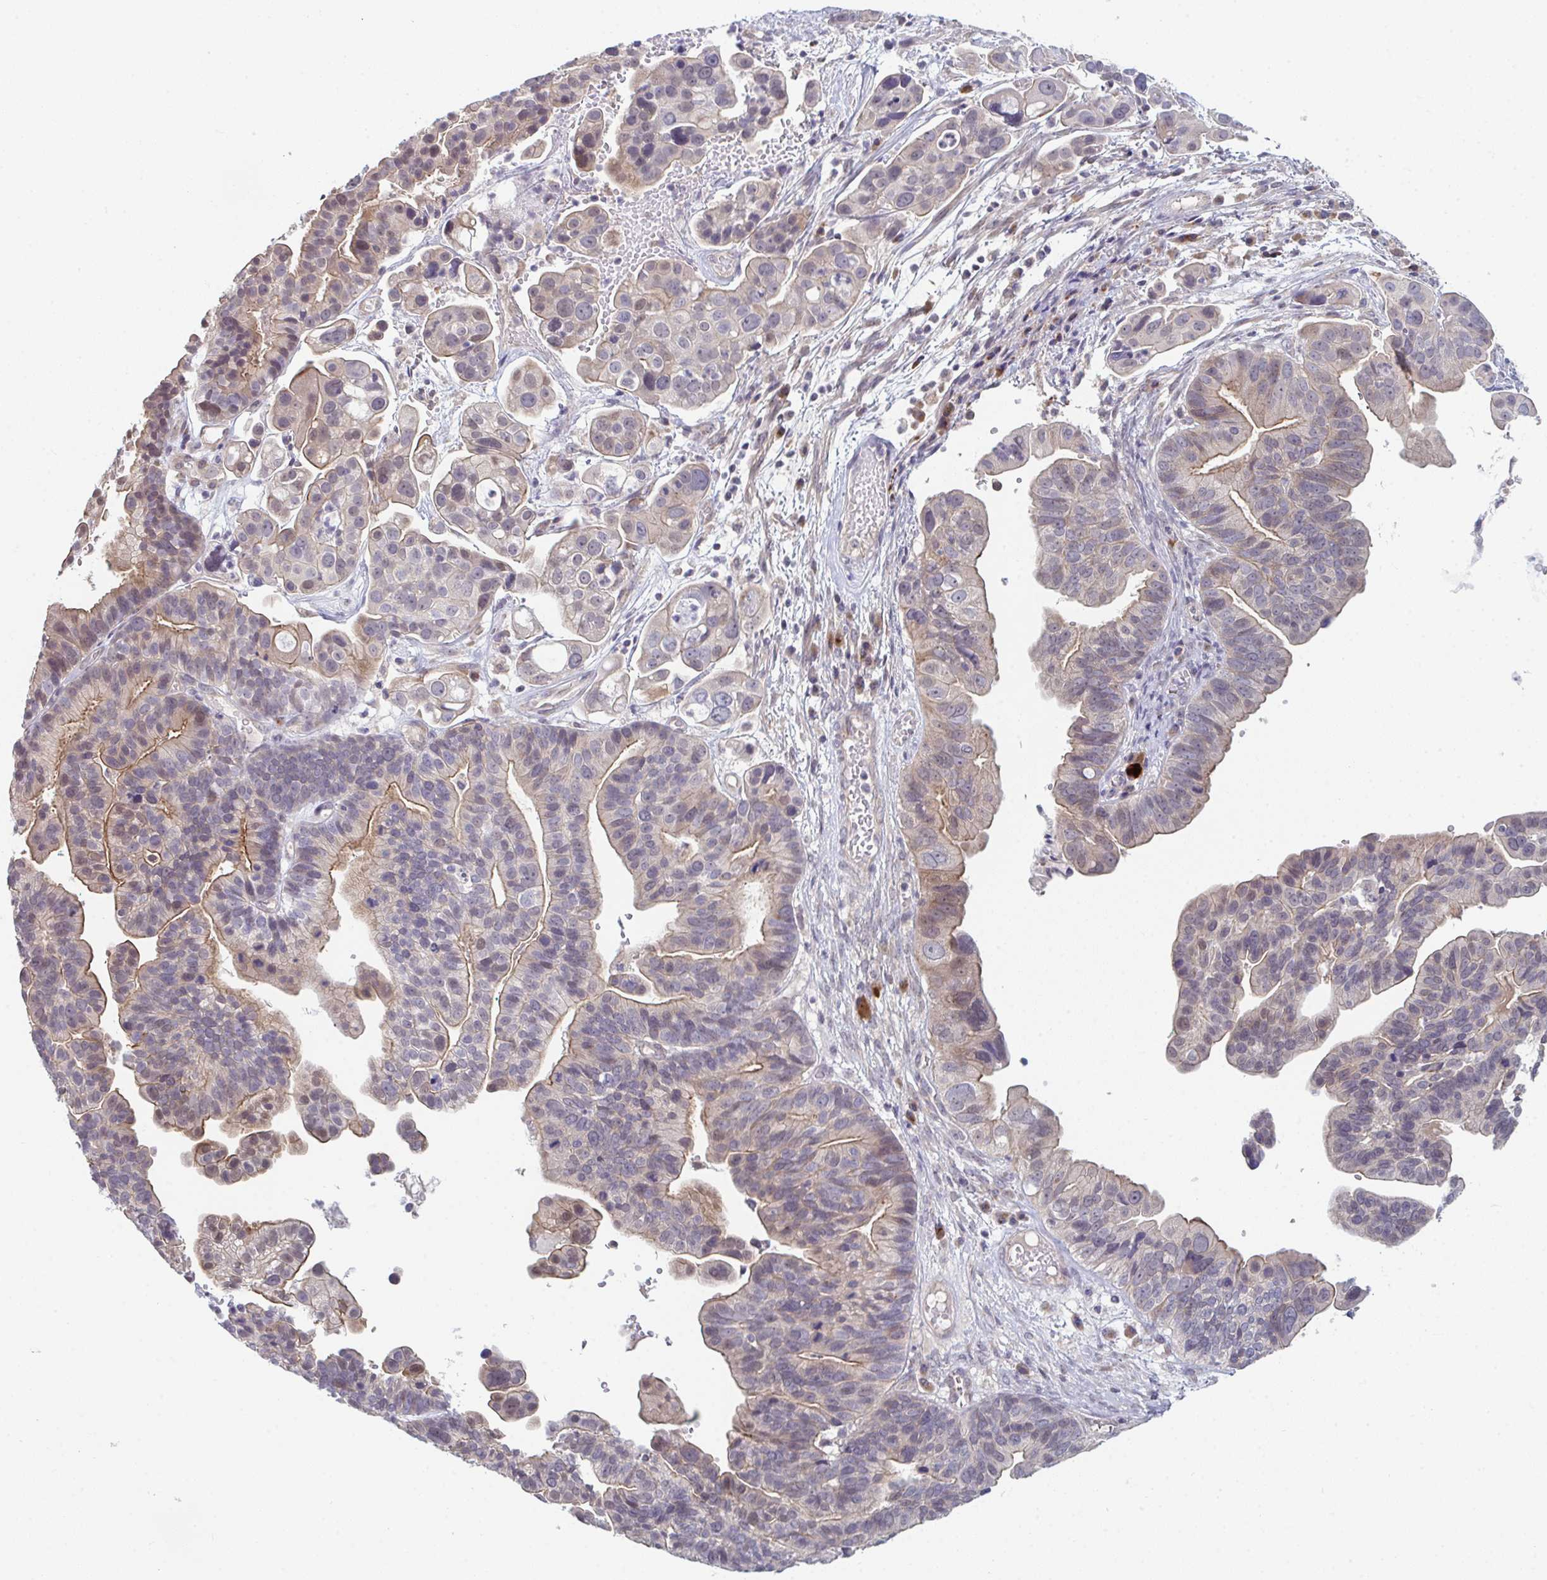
{"staining": {"intensity": "weak", "quantity": "25%-75%", "location": "cytoplasmic/membranous"}, "tissue": "ovarian cancer", "cell_type": "Tumor cells", "image_type": "cancer", "snomed": [{"axis": "morphology", "description": "Cystadenocarcinoma, serous, NOS"}, {"axis": "topography", "description": "Ovary"}], "caption": "Immunohistochemistry (DAB) staining of human ovarian cancer exhibits weak cytoplasmic/membranous protein positivity in about 25%-75% of tumor cells. (IHC, brightfield microscopy, high magnification).", "gene": "ZNF214", "patient": {"sex": "female", "age": 56}}